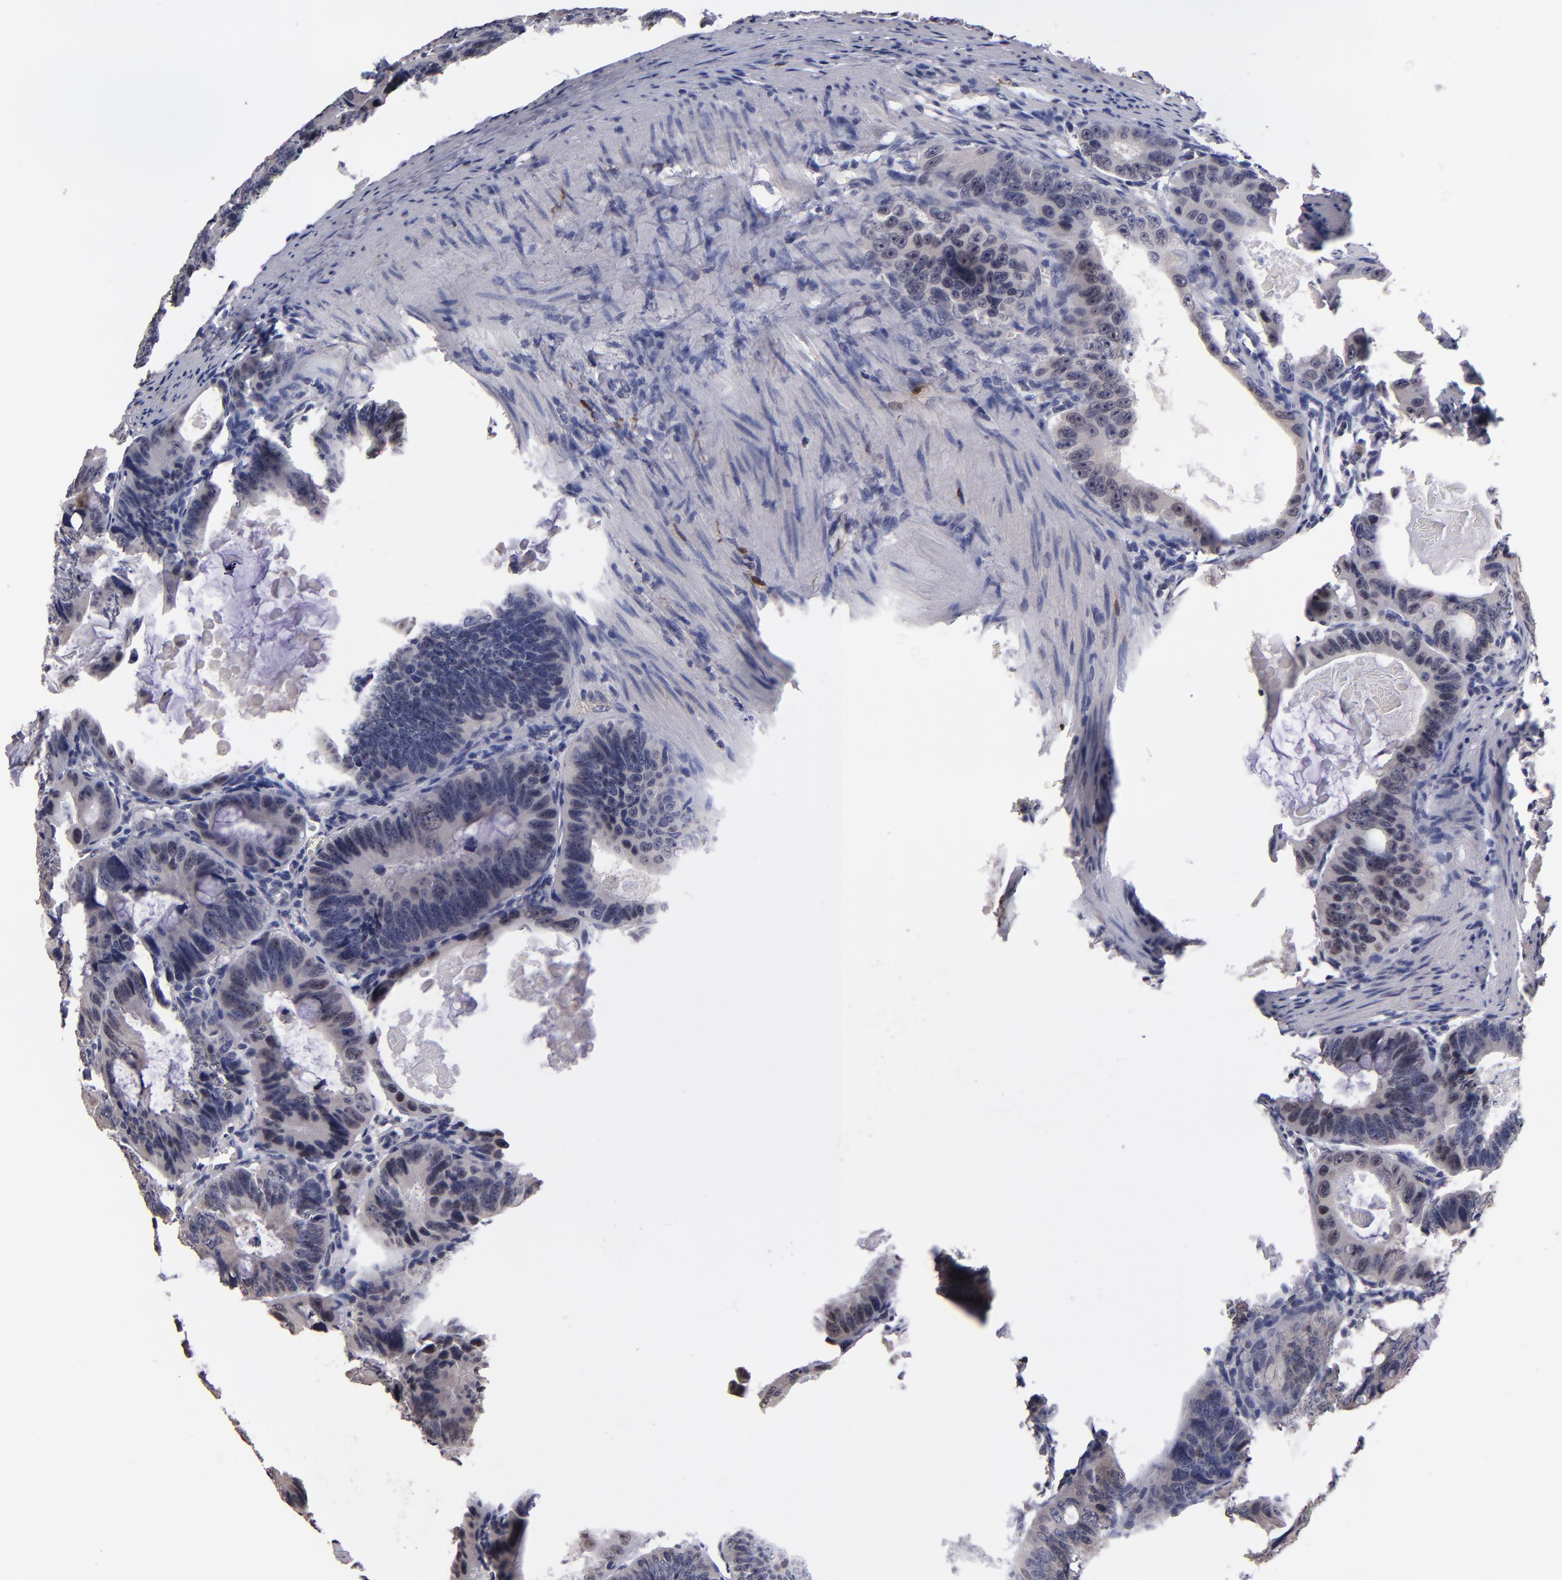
{"staining": {"intensity": "weak", "quantity": ">75%", "location": "cytoplasmic/membranous,nuclear"}, "tissue": "colorectal cancer", "cell_type": "Tumor cells", "image_type": "cancer", "snomed": [{"axis": "morphology", "description": "Adenocarcinoma, NOS"}, {"axis": "topography", "description": "Colon"}], "caption": "IHC (DAB (3,3'-diaminobenzidine)) staining of colorectal cancer reveals weak cytoplasmic/membranous and nuclear protein staining in about >75% of tumor cells. Nuclei are stained in blue.", "gene": "S100A1", "patient": {"sex": "female", "age": 55}}